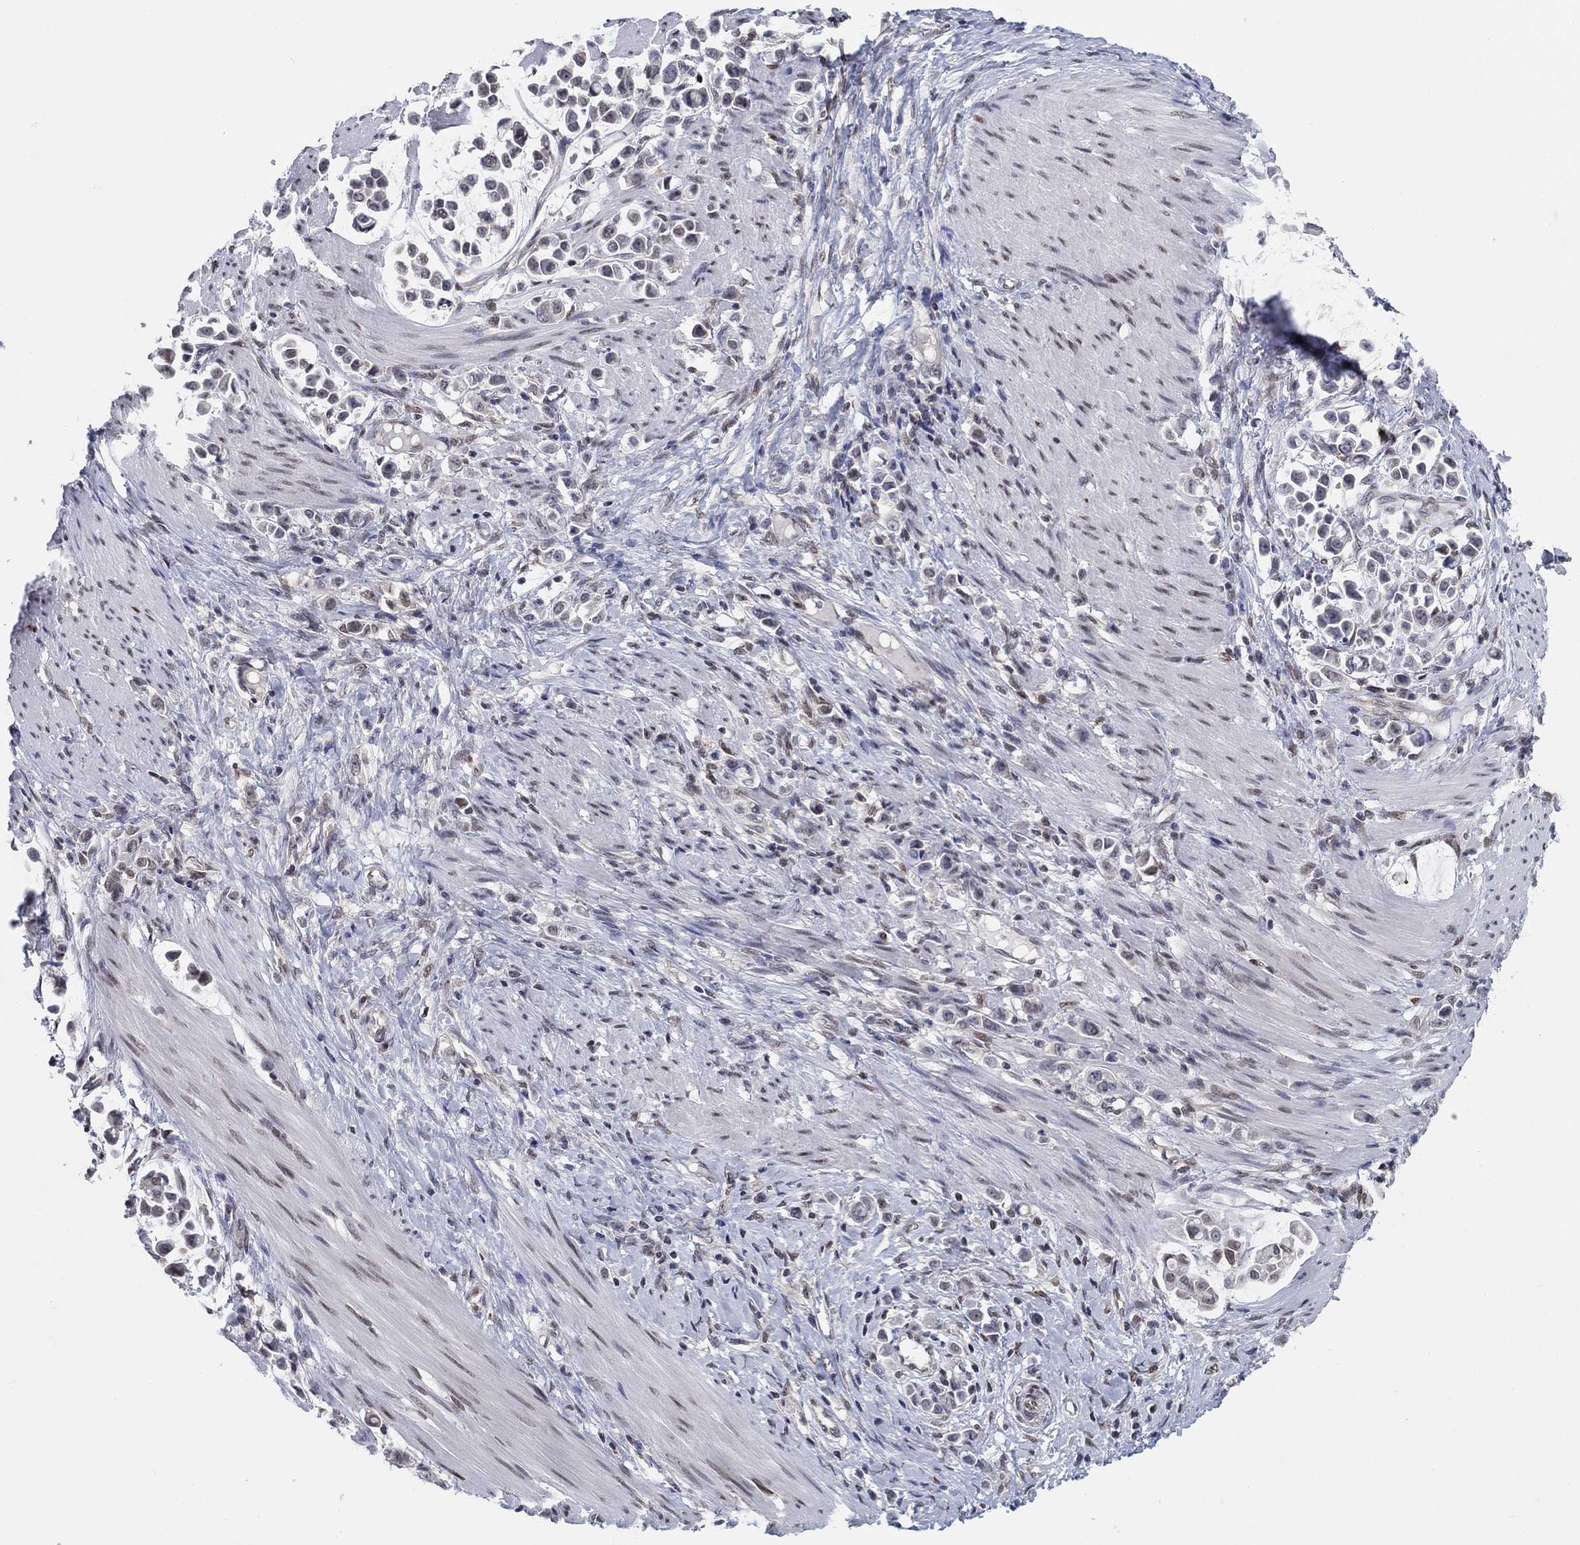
{"staining": {"intensity": "negative", "quantity": "none", "location": "none"}, "tissue": "stomach cancer", "cell_type": "Tumor cells", "image_type": "cancer", "snomed": [{"axis": "morphology", "description": "Adenocarcinoma, NOS"}, {"axis": "topography", "description": "Stomach"}], "caption": "The histopathology image shows no significant staining in tumor cells of adenocarcinoma (stomach).", "gene": "CENPE", "patient": {"sex": "male", "age": 82}}